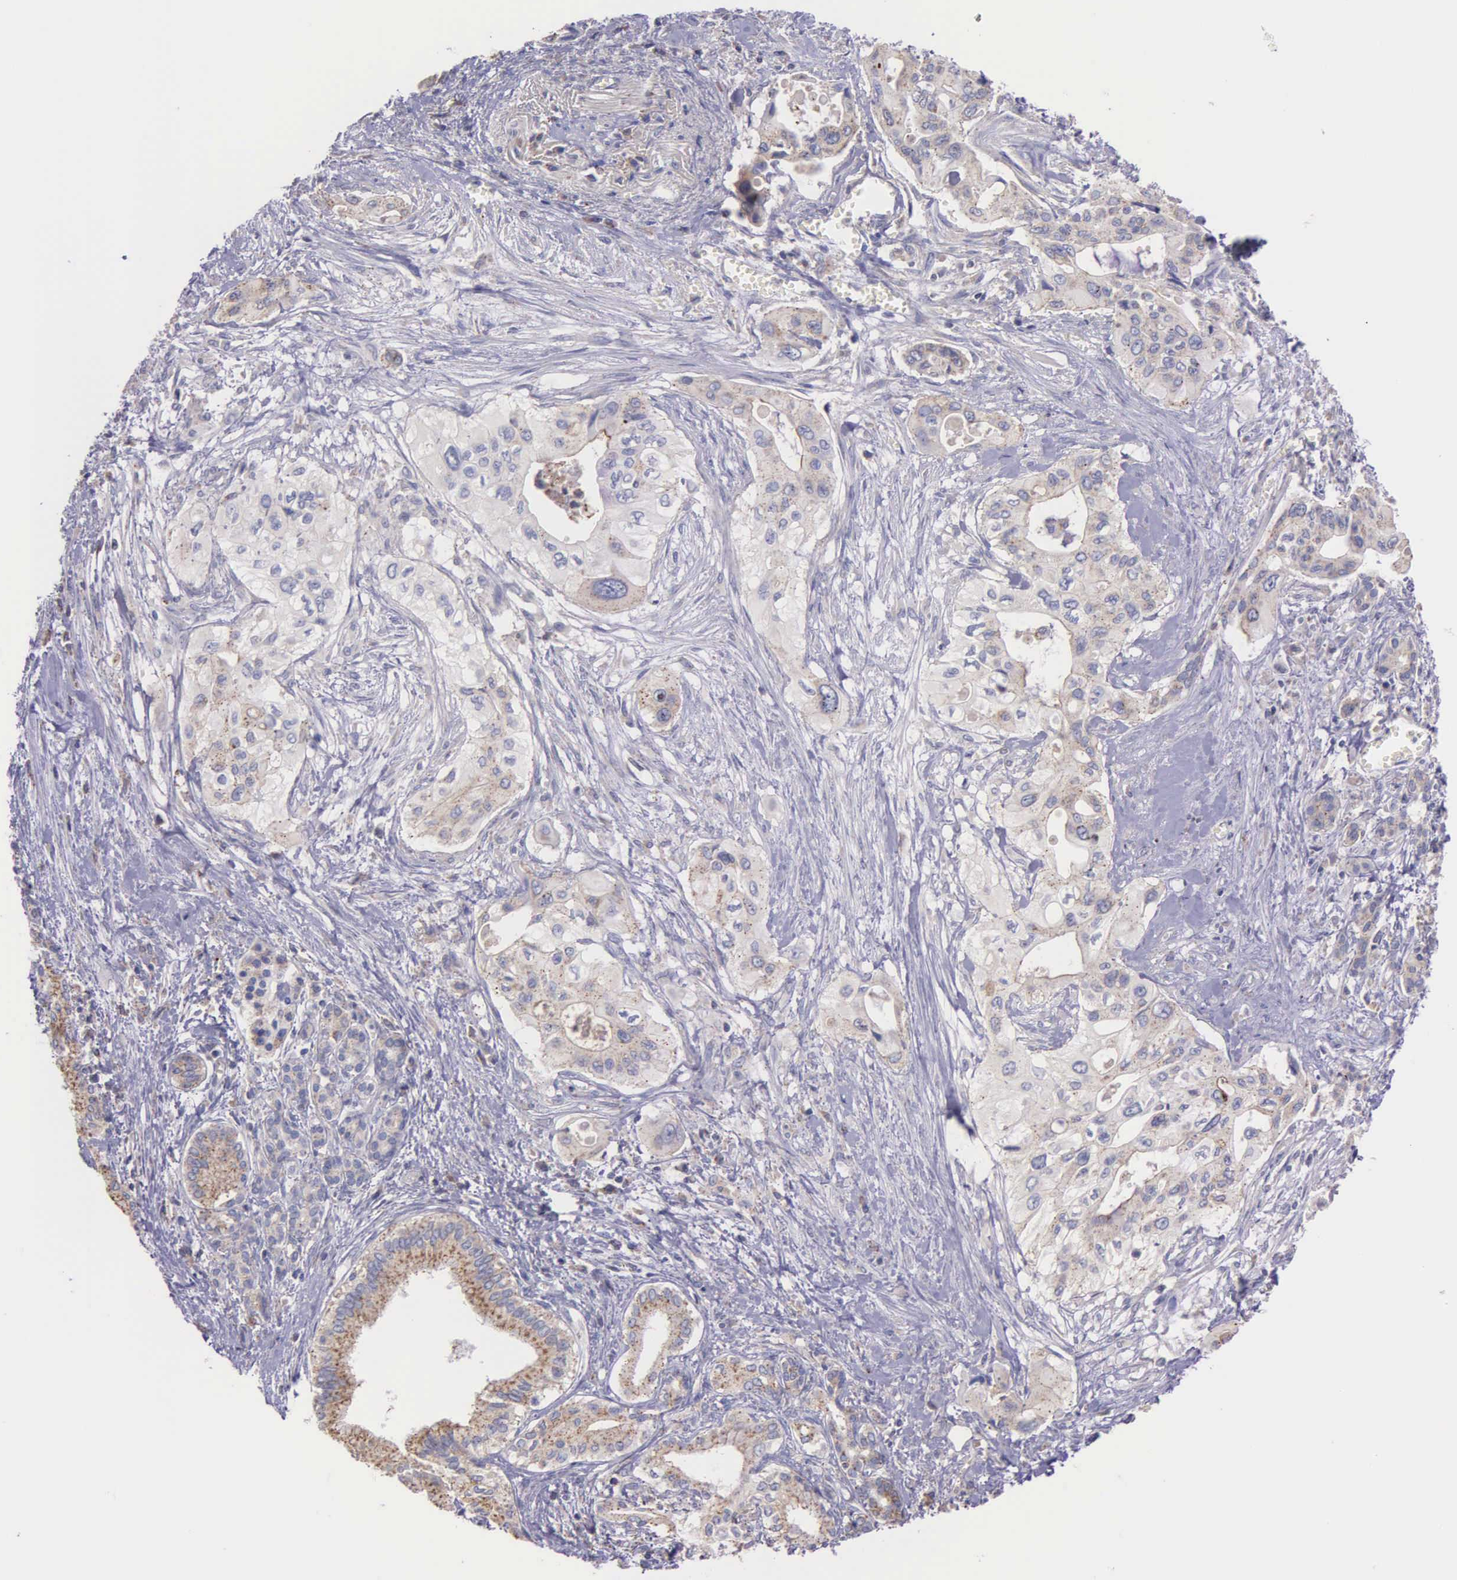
{"staining": {"intensity": "weak", "quantity": "25%-75%", "location": "cytoplasmic/membranous"}, "tissue": "pancreatic cancer", "cell_type": "Tumor cells", "image_type": "cancer", "snomed": [{"axis": "morphology", "description": "Adenocarcinoma, NOS"}, {"axis": "topography", "description": "Pancreas"}], "caption": "Human pancreatic cancer (adenocarcinoma) stained for a protein (brown) shows weak cytoplasmic/membranous positive expression in about 25%-75% of tumor cells.", "gene": "MIA2", "patient": {"sex": "male", "age": 77}}